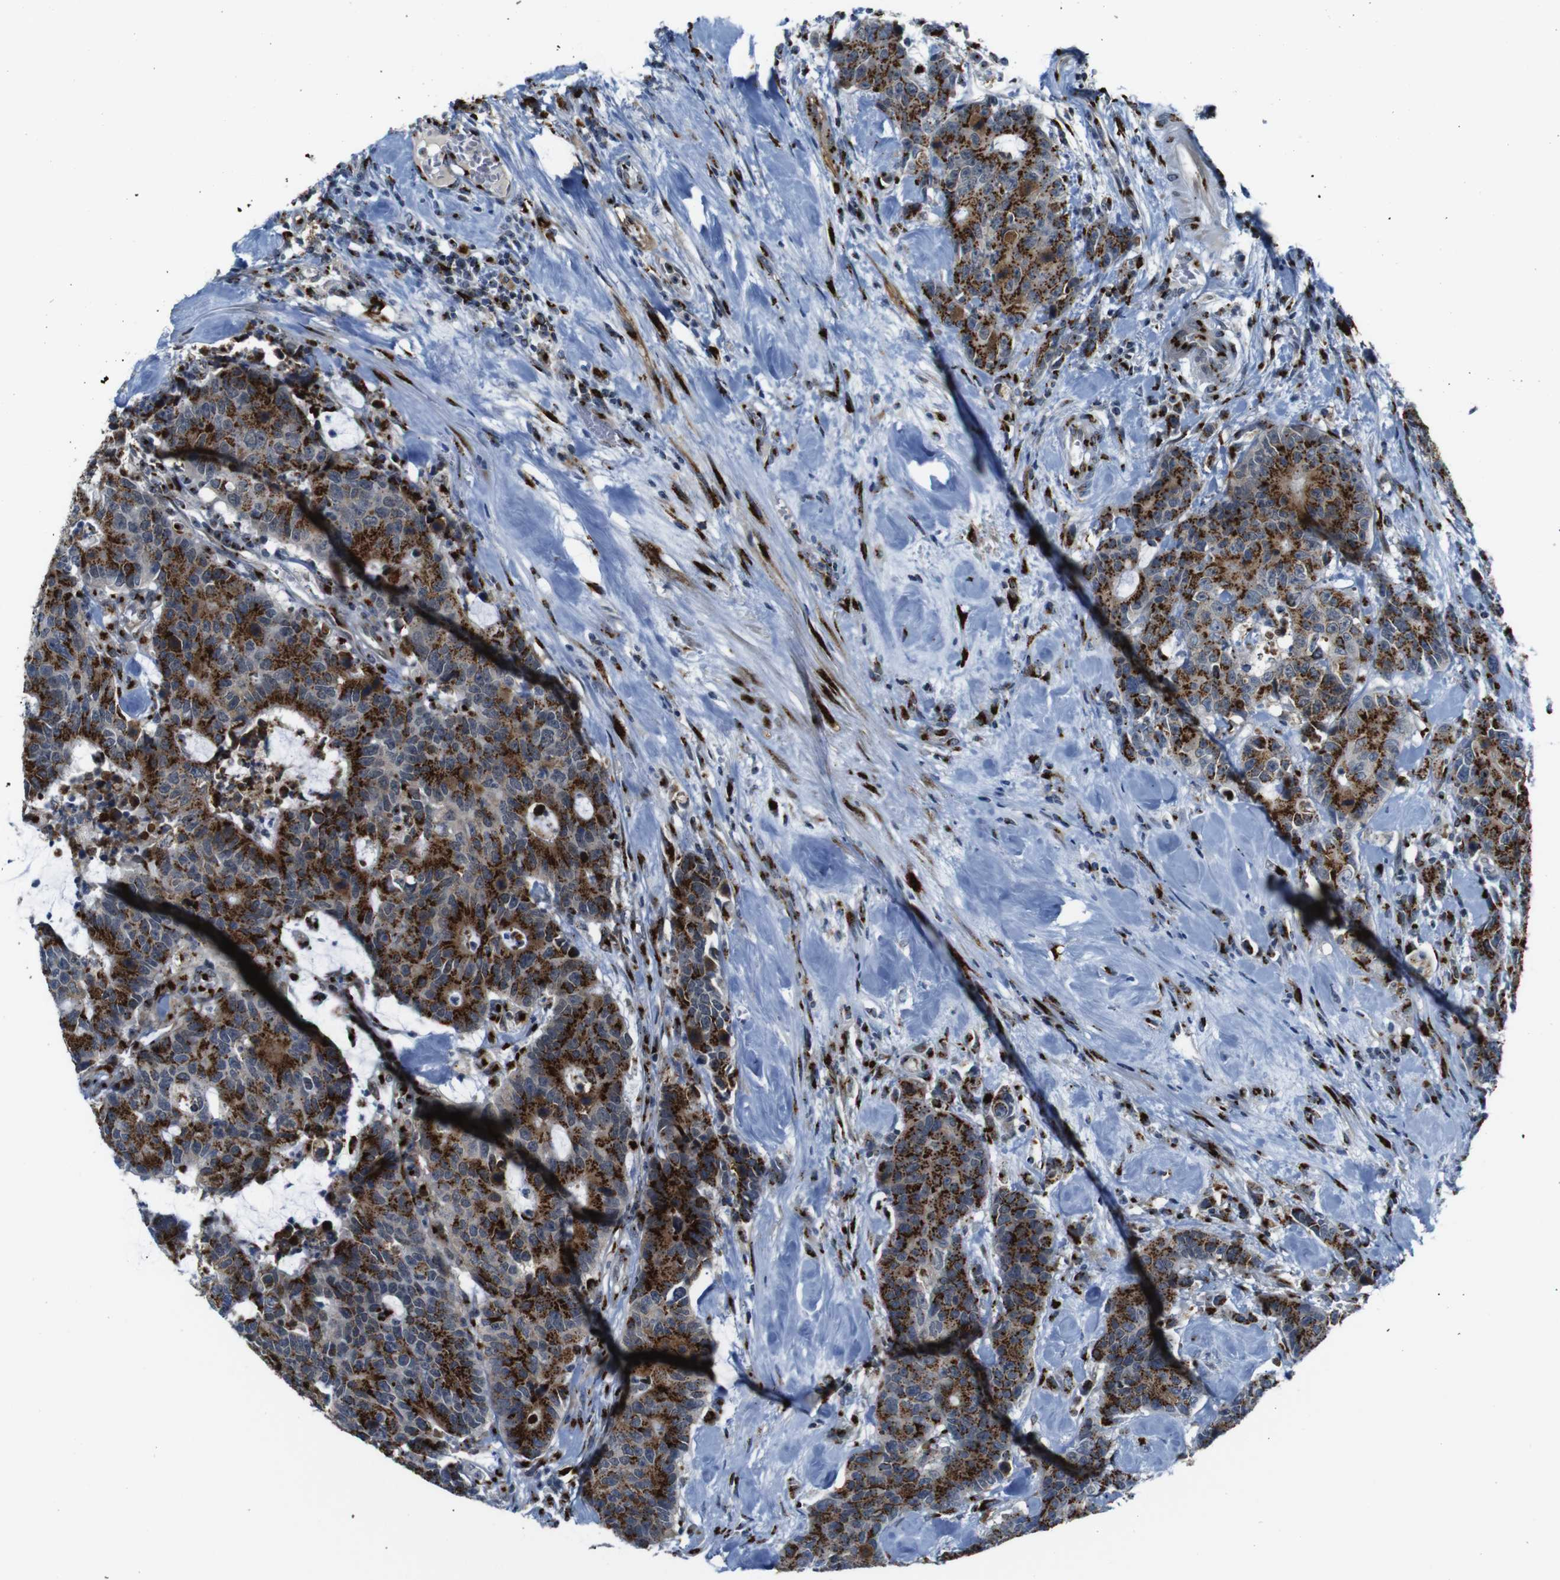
{"staining": {"intensity": "strong", "quantity": ">75%", "location": "cytoplasmic/membranous"}, "tissue": "colorectal cancer", "cell_type": "Tumor cells", "image_type": "cancer", "snomed": [{"axis": "morphology", "description": "Adenocarcinoma, NOS"}, {"axis": "topography", "description": "Colon"}], "caption": "Human colorectal adenocarcinoma stained for a protein (brown) reveals strong cytoplasmic/membranous positive expression in approximately >75% of tumor cells.", "gene": "TGOLN2", "patient": {"sex": "female", "age": 86}}